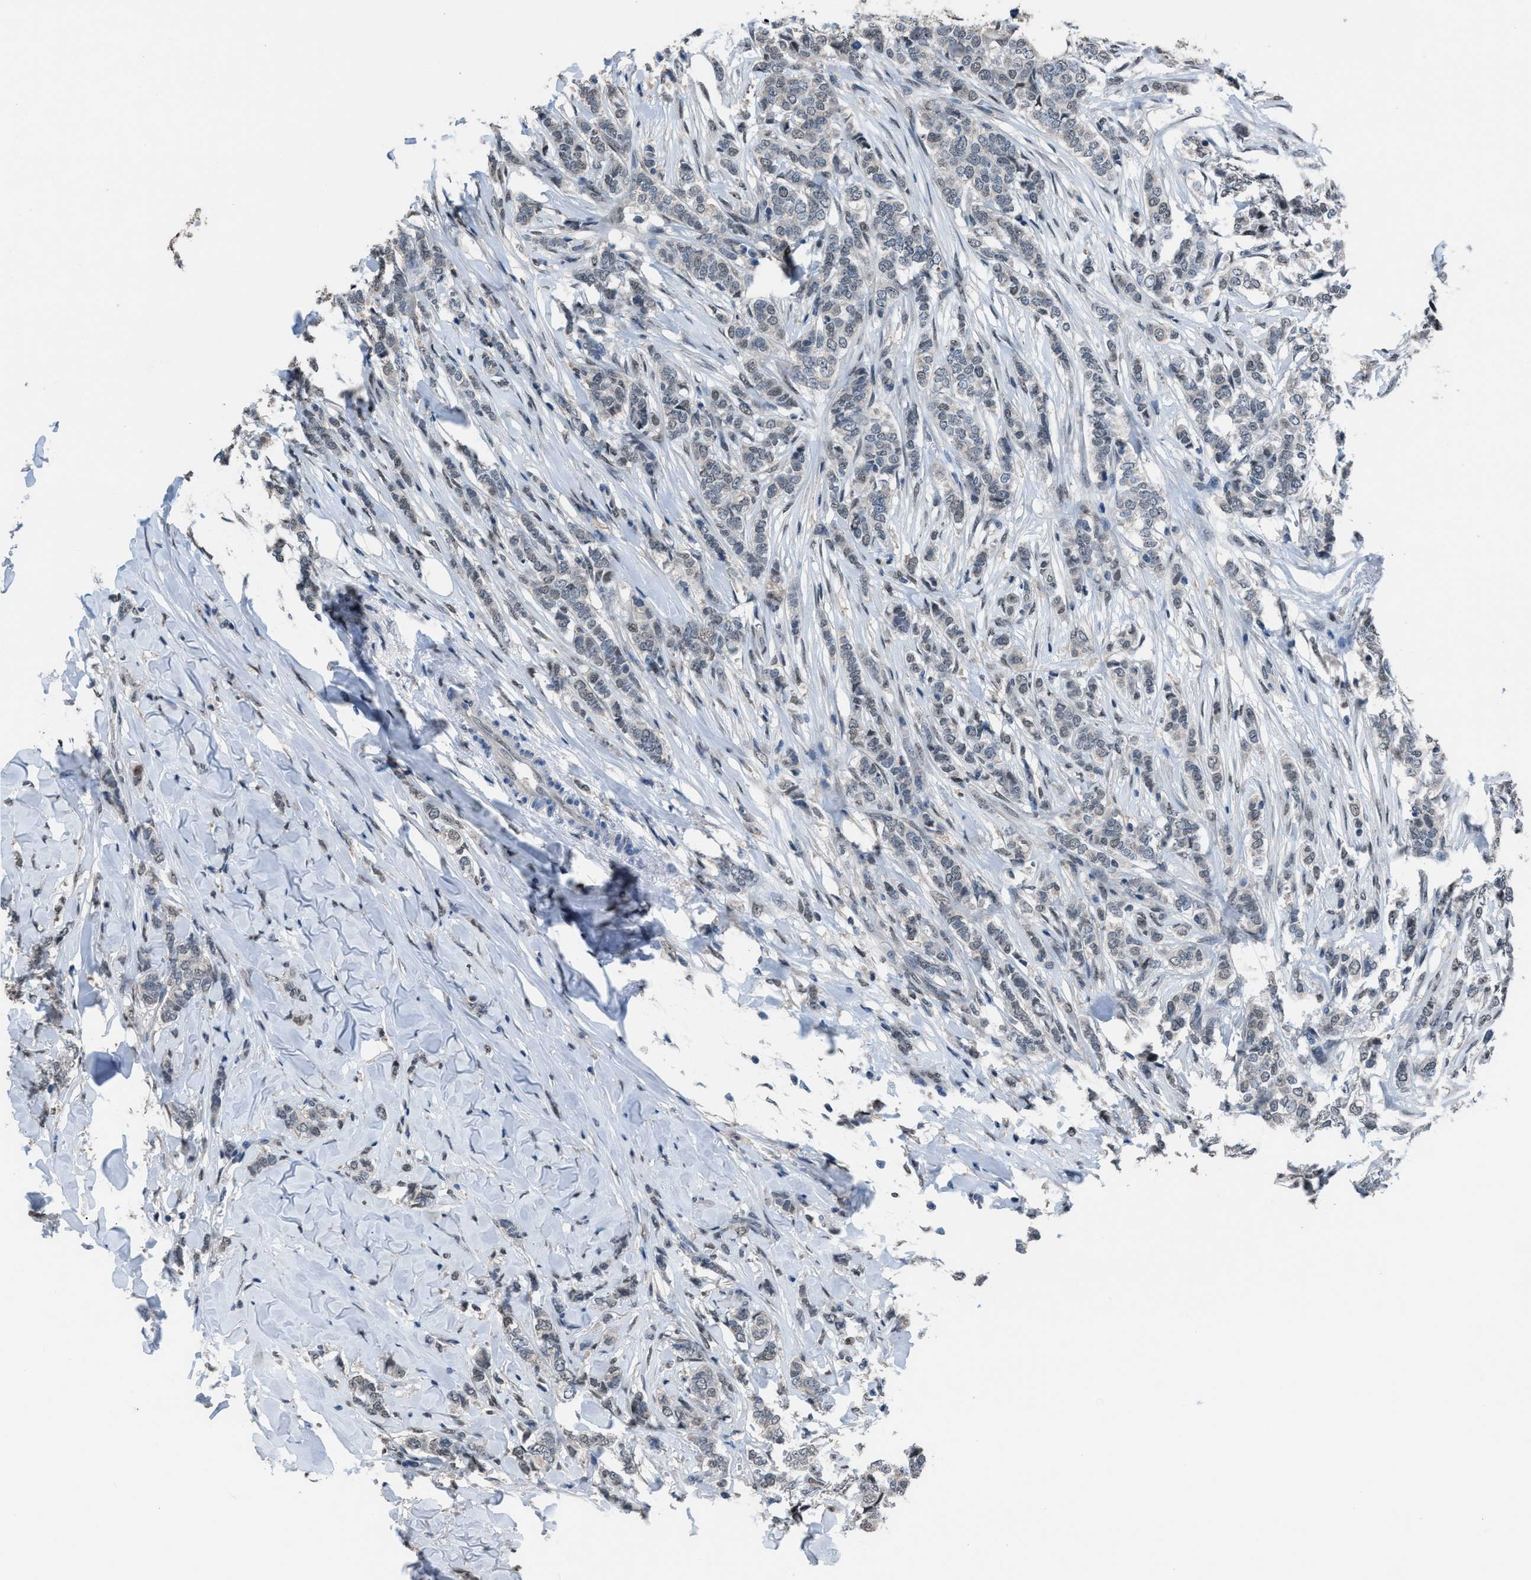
{"staining": {"intensity": "weak", "quantity": "<25%", "location": "nuclear"}, "tissue": "breast cancer", "cell_type": "Tumor cells", "image_type": "cancer", "snomed": [{"axis": "morphology", "description": "Lobular carcinoma"}, {"axis": "topography", "description": "Skin"}, {"axis": "topography", "description": "Breast"}], "caption": "Immunohistochemistry (IHC) photomicrograph of breast cancer (lobular carcinoma) stained for a protein (brown), which exhibits no expression in tumor cells. (DAB (3,3'-diaminobenzidine) immunohistochemistry visualized using brightfield microscopy, high magnification).", "gene": "ZNF276", "patient": {"sex": "female", "age": 46}}